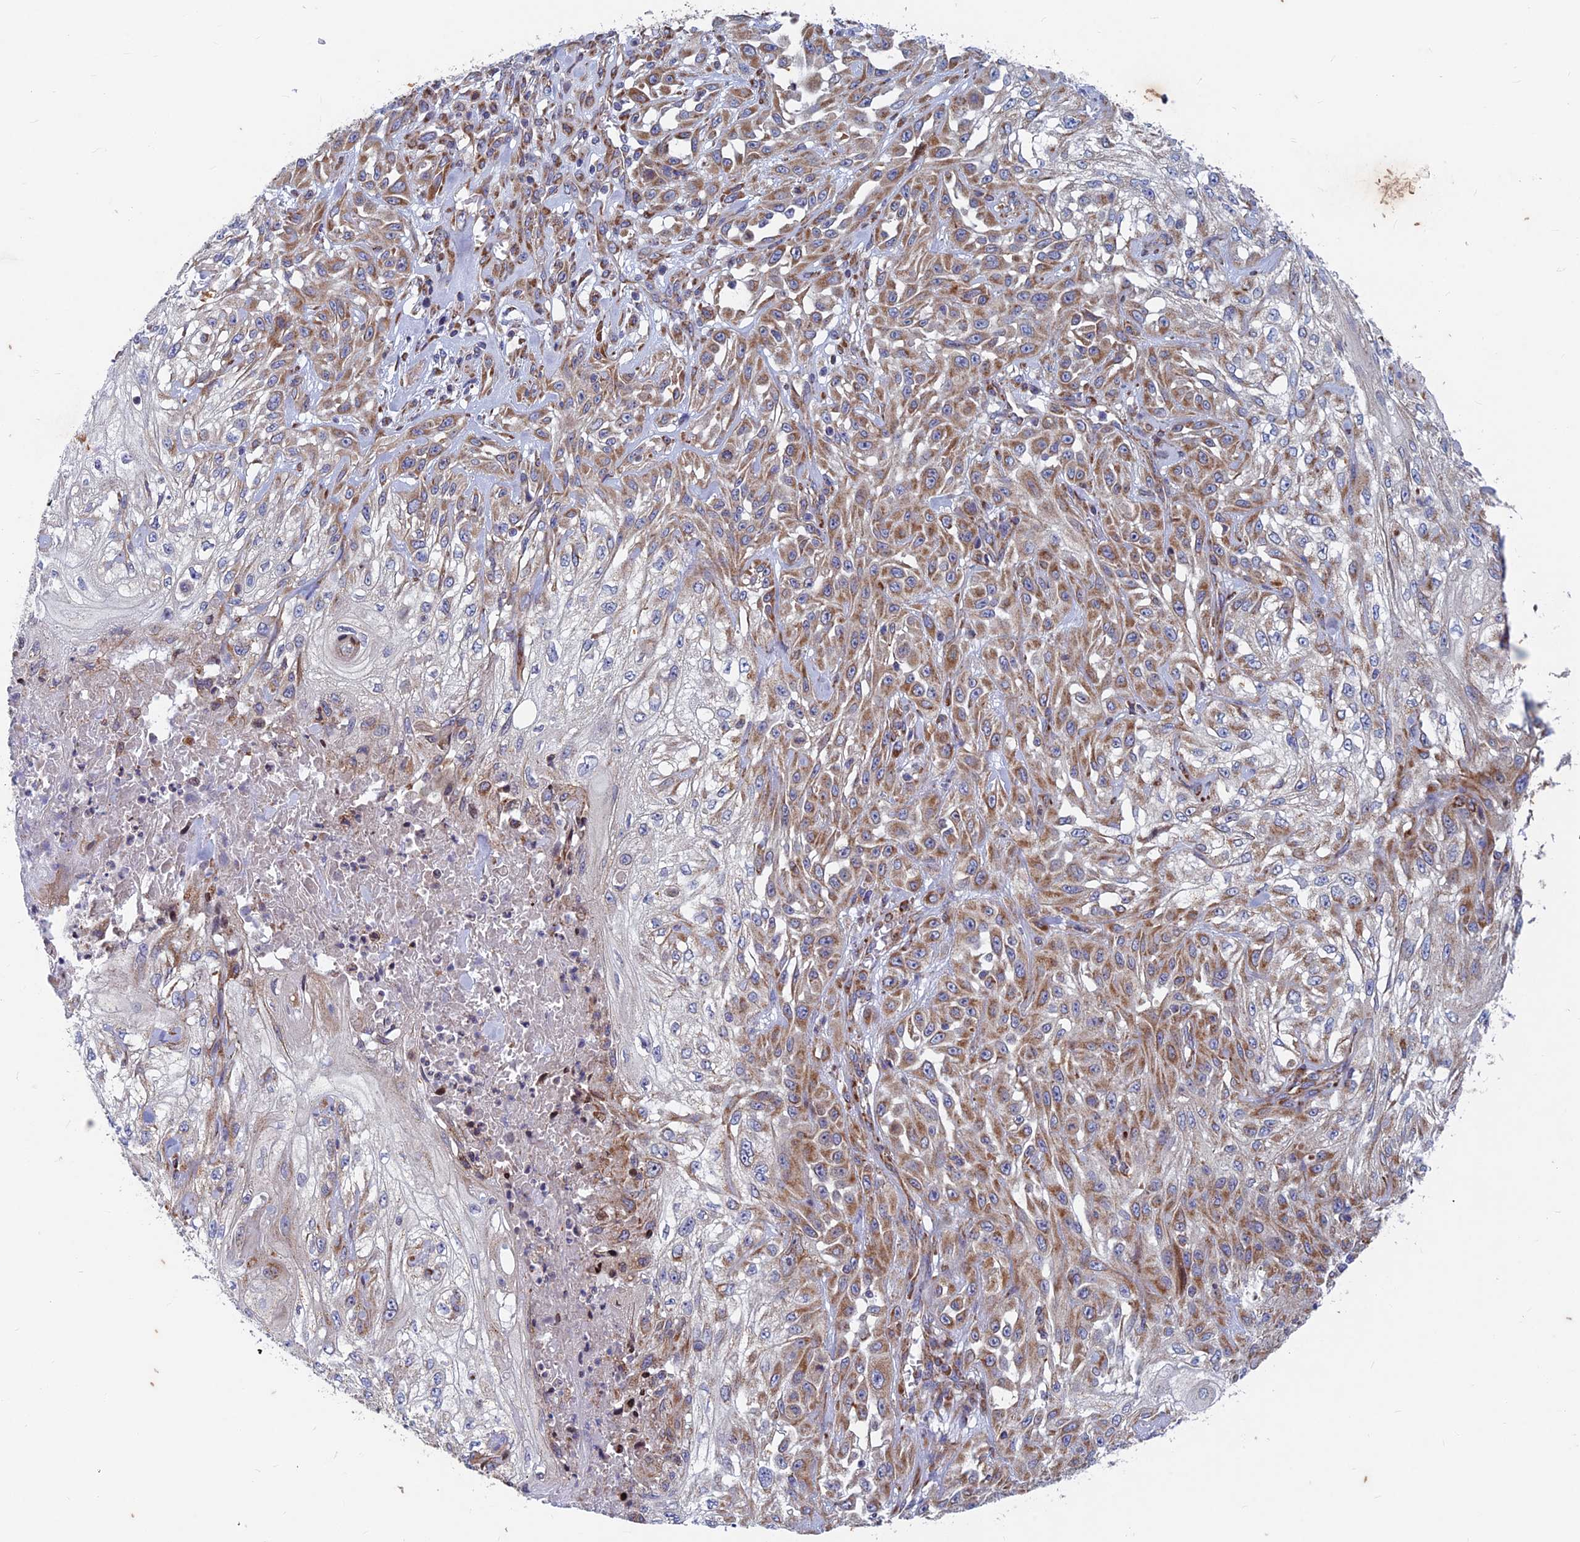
{"staining": {"intensity": "moderate", "quantity": "25%-75%", "location": "cytoplasmic/membranous"}, "tissue": "skin cancer", "cell_type": "Tumor cells", "image_type": "cancer", "snomed": [{"axis": "morphology", "description": "Squamous cell carcinoma, NOS"}, {"axis": "morphology", "description": "Squamous cell carcinoma, metastatic, NOS"}, {"axis": "topography", "description": "Skin"}, {"axis": "topography", "description": "Lymph node"}], "caption": "This is an image of IHC staining of skin metastatic squamous cell carcinoma, which shows moderate staining in the cytoplasmic/membranous of tumor cells.", "gene": "AP4S1", "patient": {"sex": "male", "age": 75}}